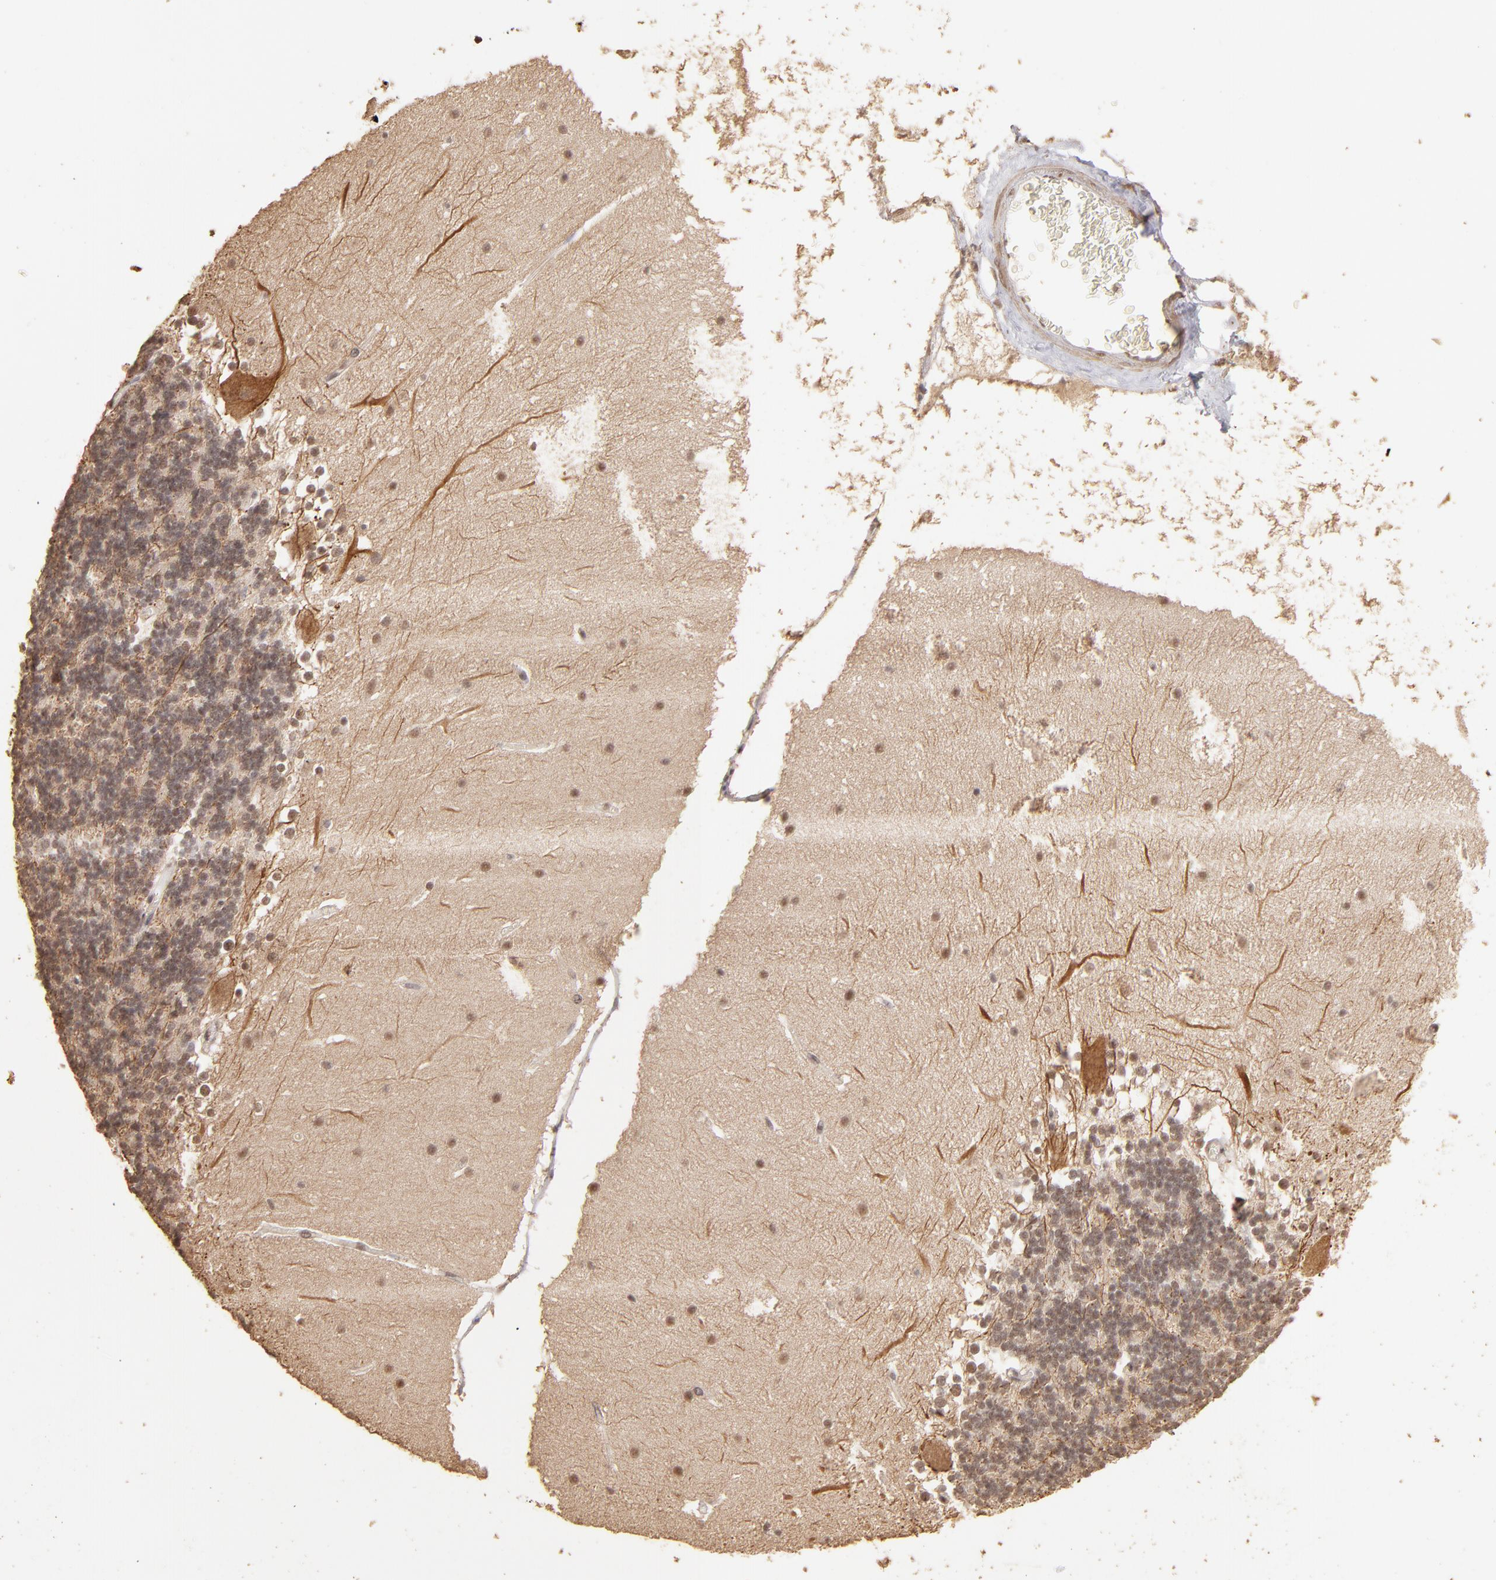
{"staining": {"intensity": "moderate", "quantity": ">75%", "location": "nuclear"}, "tissue": "cerebellum", "cell_type": "Cells in granular layer", "image_type": "normal", "snomed": [{"axis": "morphology", "description": "Normal tissue, NOS"}, {"axis": "topography", "description": "Cerebellum"}], "caption": "Immunohistochemistry (IHC) of unremarkable human cerebellum reveals medium levels of moderate nuclear positivity in approximately >75% of cells in granular layer.", "gene": "CLOCK", "patient": {"sex": "female", "age": 19}}